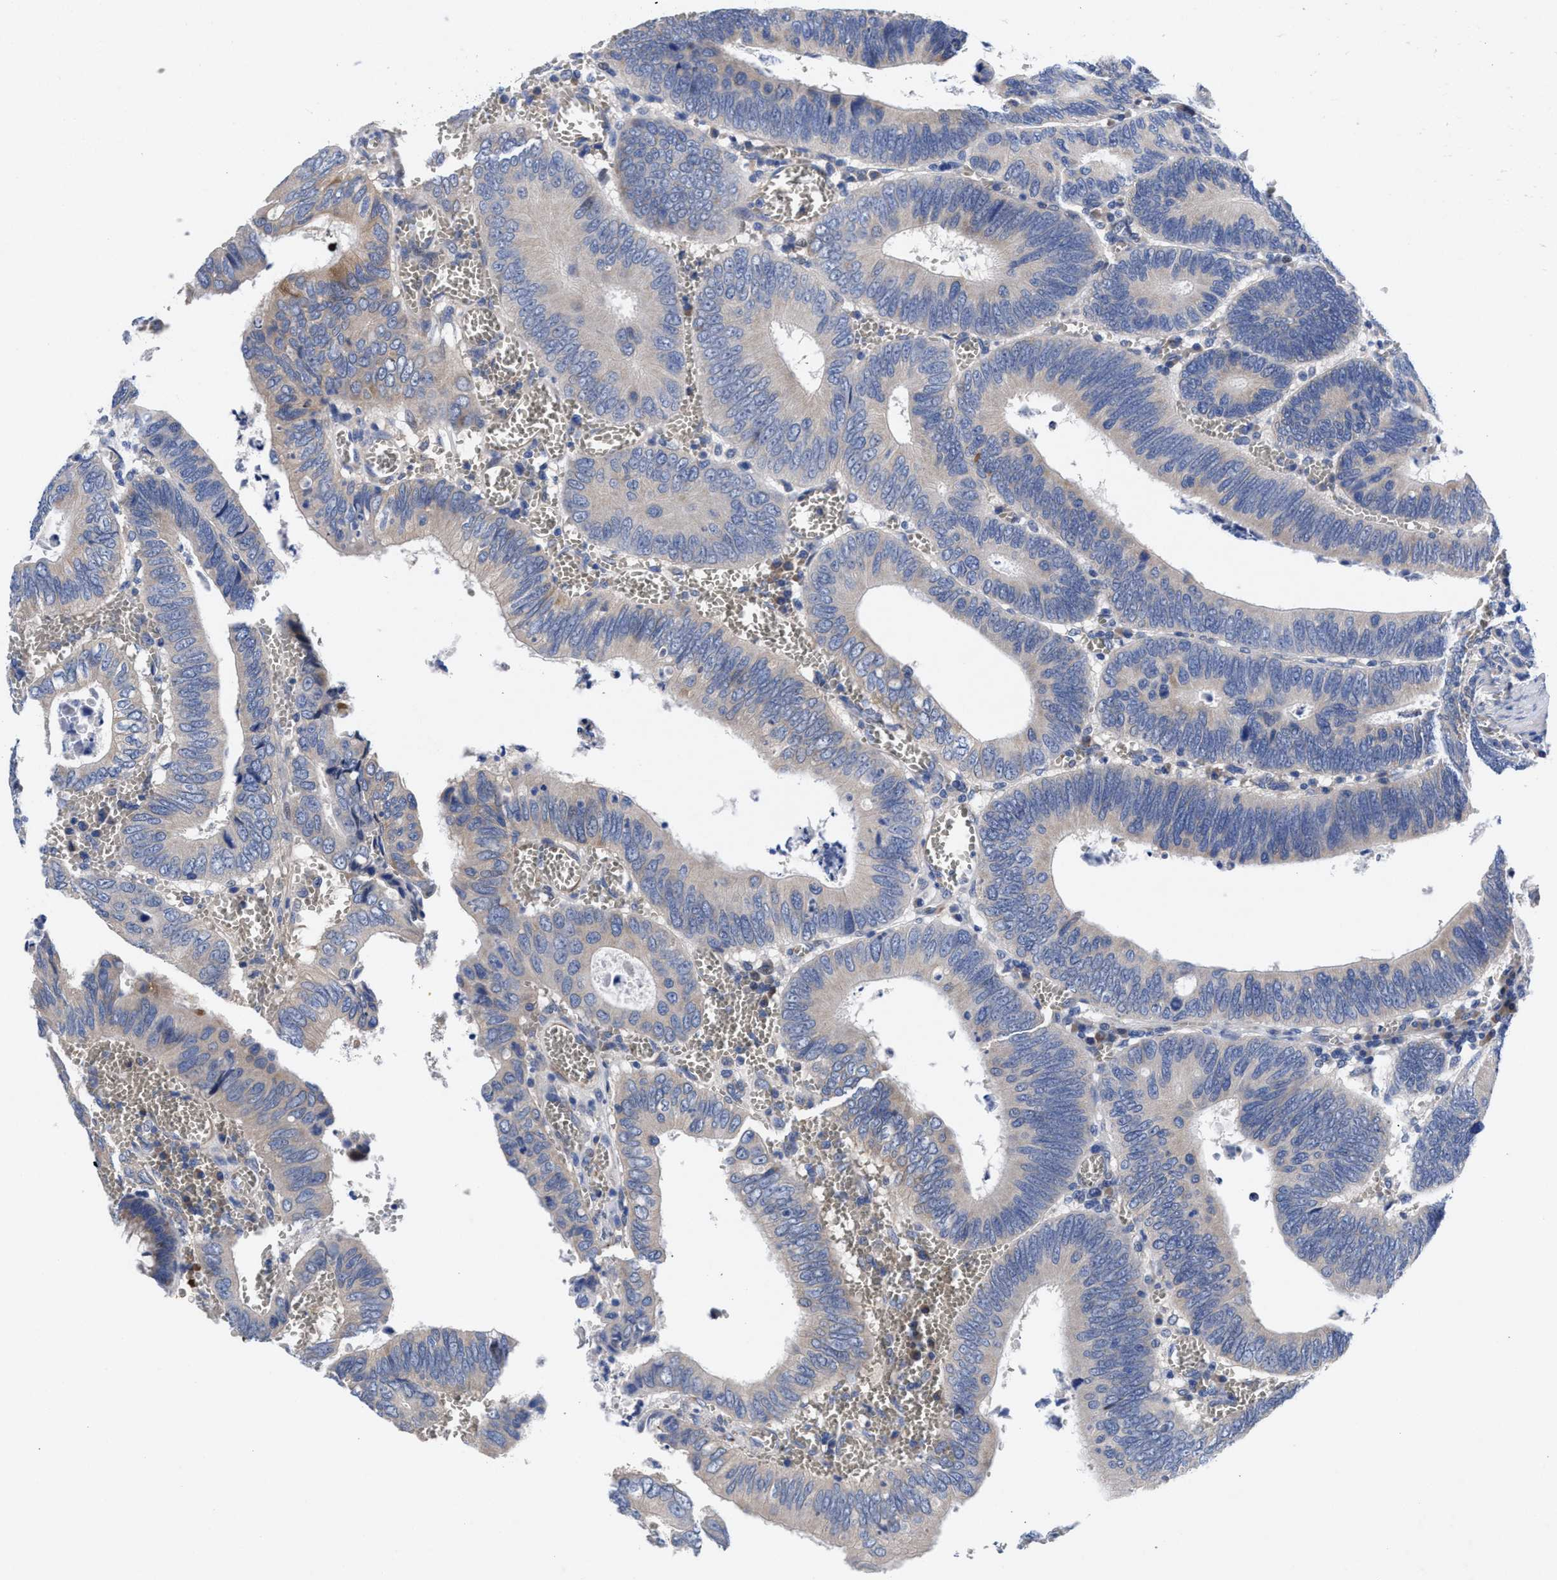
{"staining": {"intensity": "negative", "quantity": "none", "location": "none"}, "tissue": "colorectal cancer", "cell_type": "Tumor cells", "image_type": "cancer", "snomed": [{"axis": "morphology", "description": "Inflammation, NOS"}, {"axis": "morphology", "description": "Adenocarcinoma, NOS"}, {"axis": "topography", "description": "Colon"}], "caption": "A photomicrograph of human colorectal cancer (adenocarcinoma) is negative for staining in tumor cells.", "gene": "DHRS13", "patient": {"sex": "male", "age": 72}}